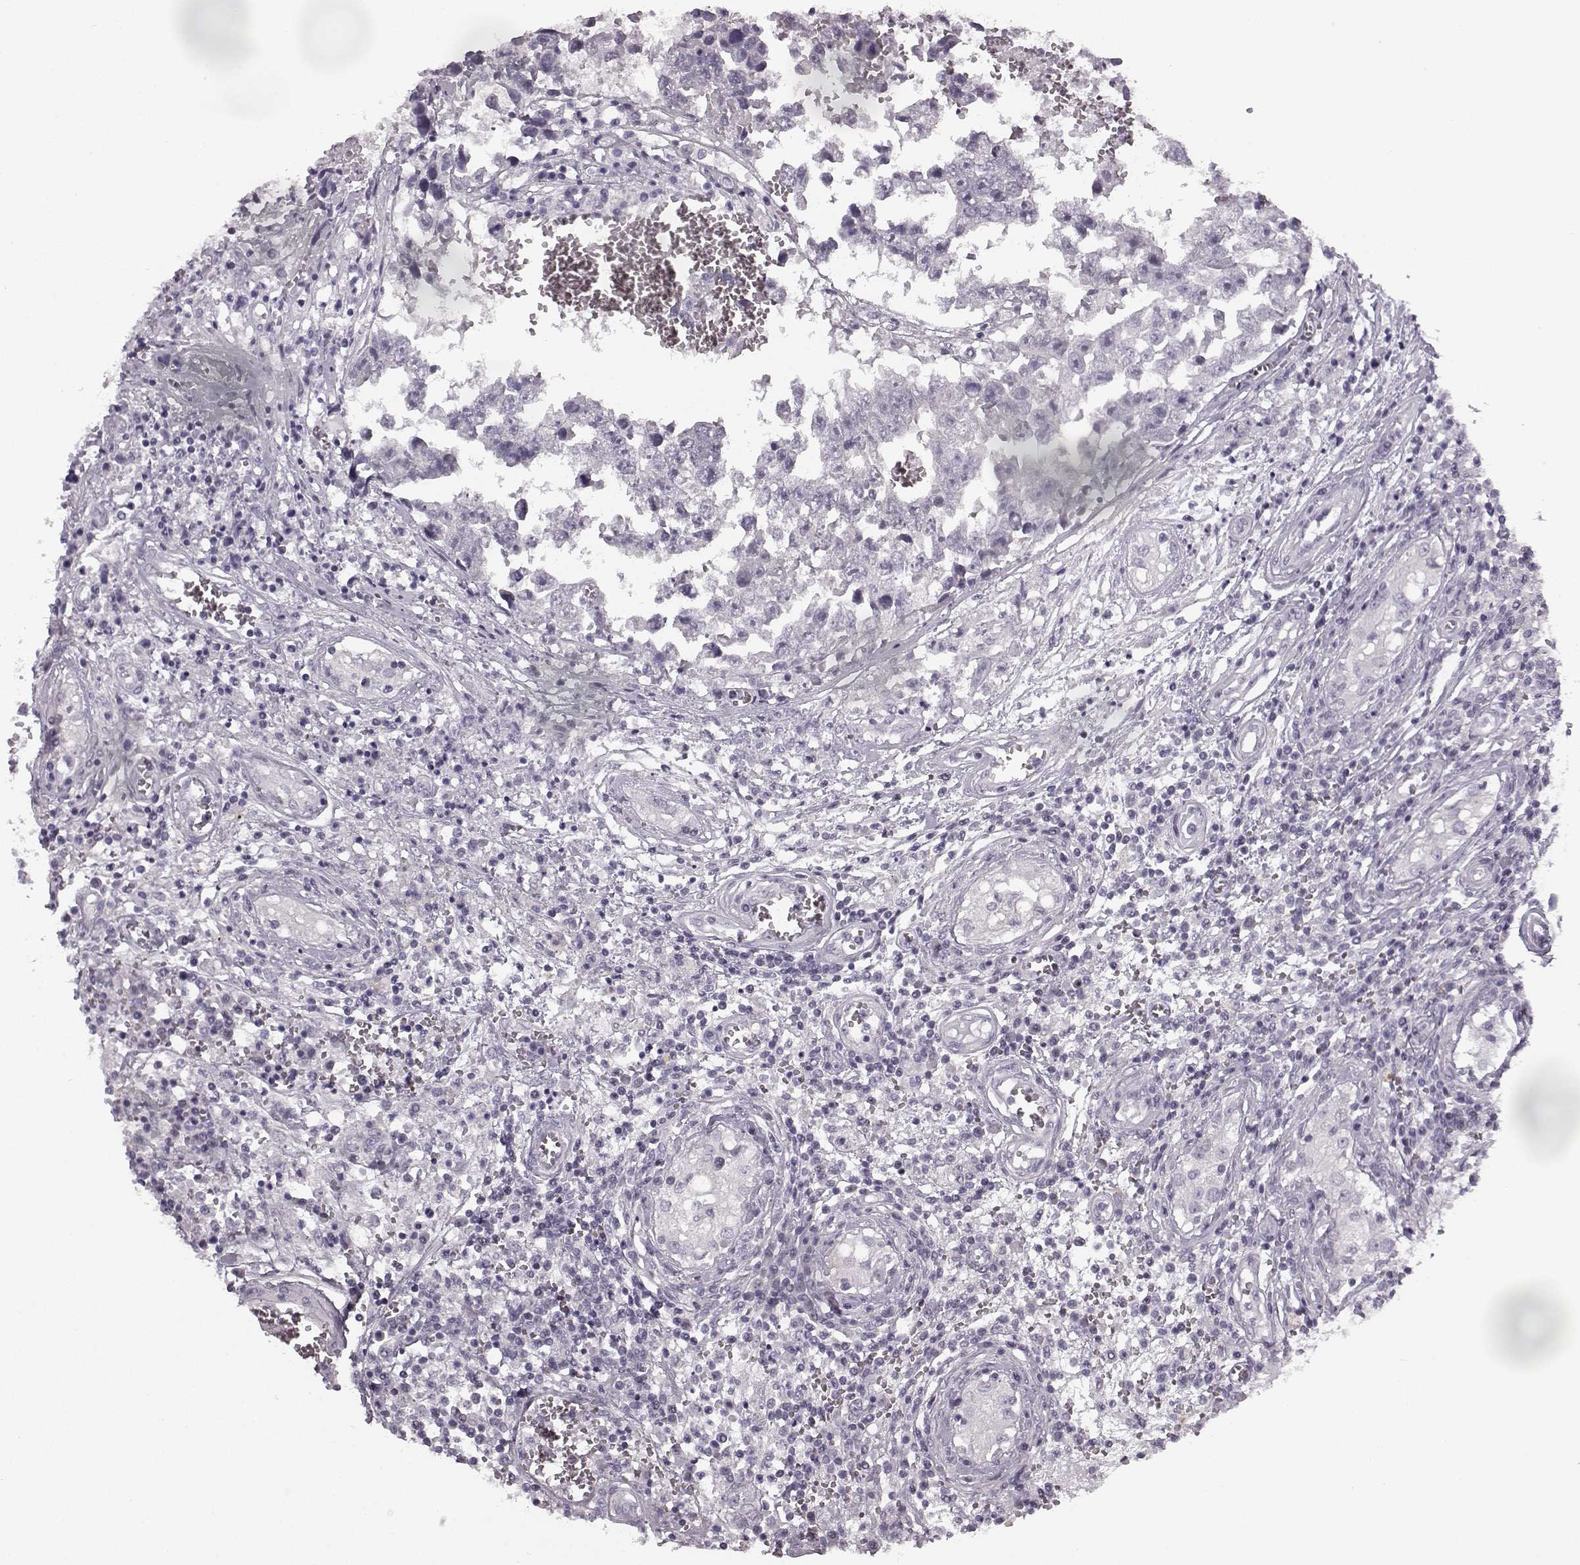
{"staining": {"intensity": "negative", "quantity": "none", "location": "none"}, "tissue": "testis cancer", "cell_type": "Tumor cells", "image_type": "cancer", "snomed": [{"axis": "morphology", "description": "Carcinoma, Embryonal, NOS"}, {"axis": "topography", "description": "Testis"}], "caption": "A photomicrograph of embryonal carcinoma (testis) stained for a protein demonstrates no brown staining in tumor cells.", "gene": "SEMG2", "patient": {"sex": "male", "age": 36}}